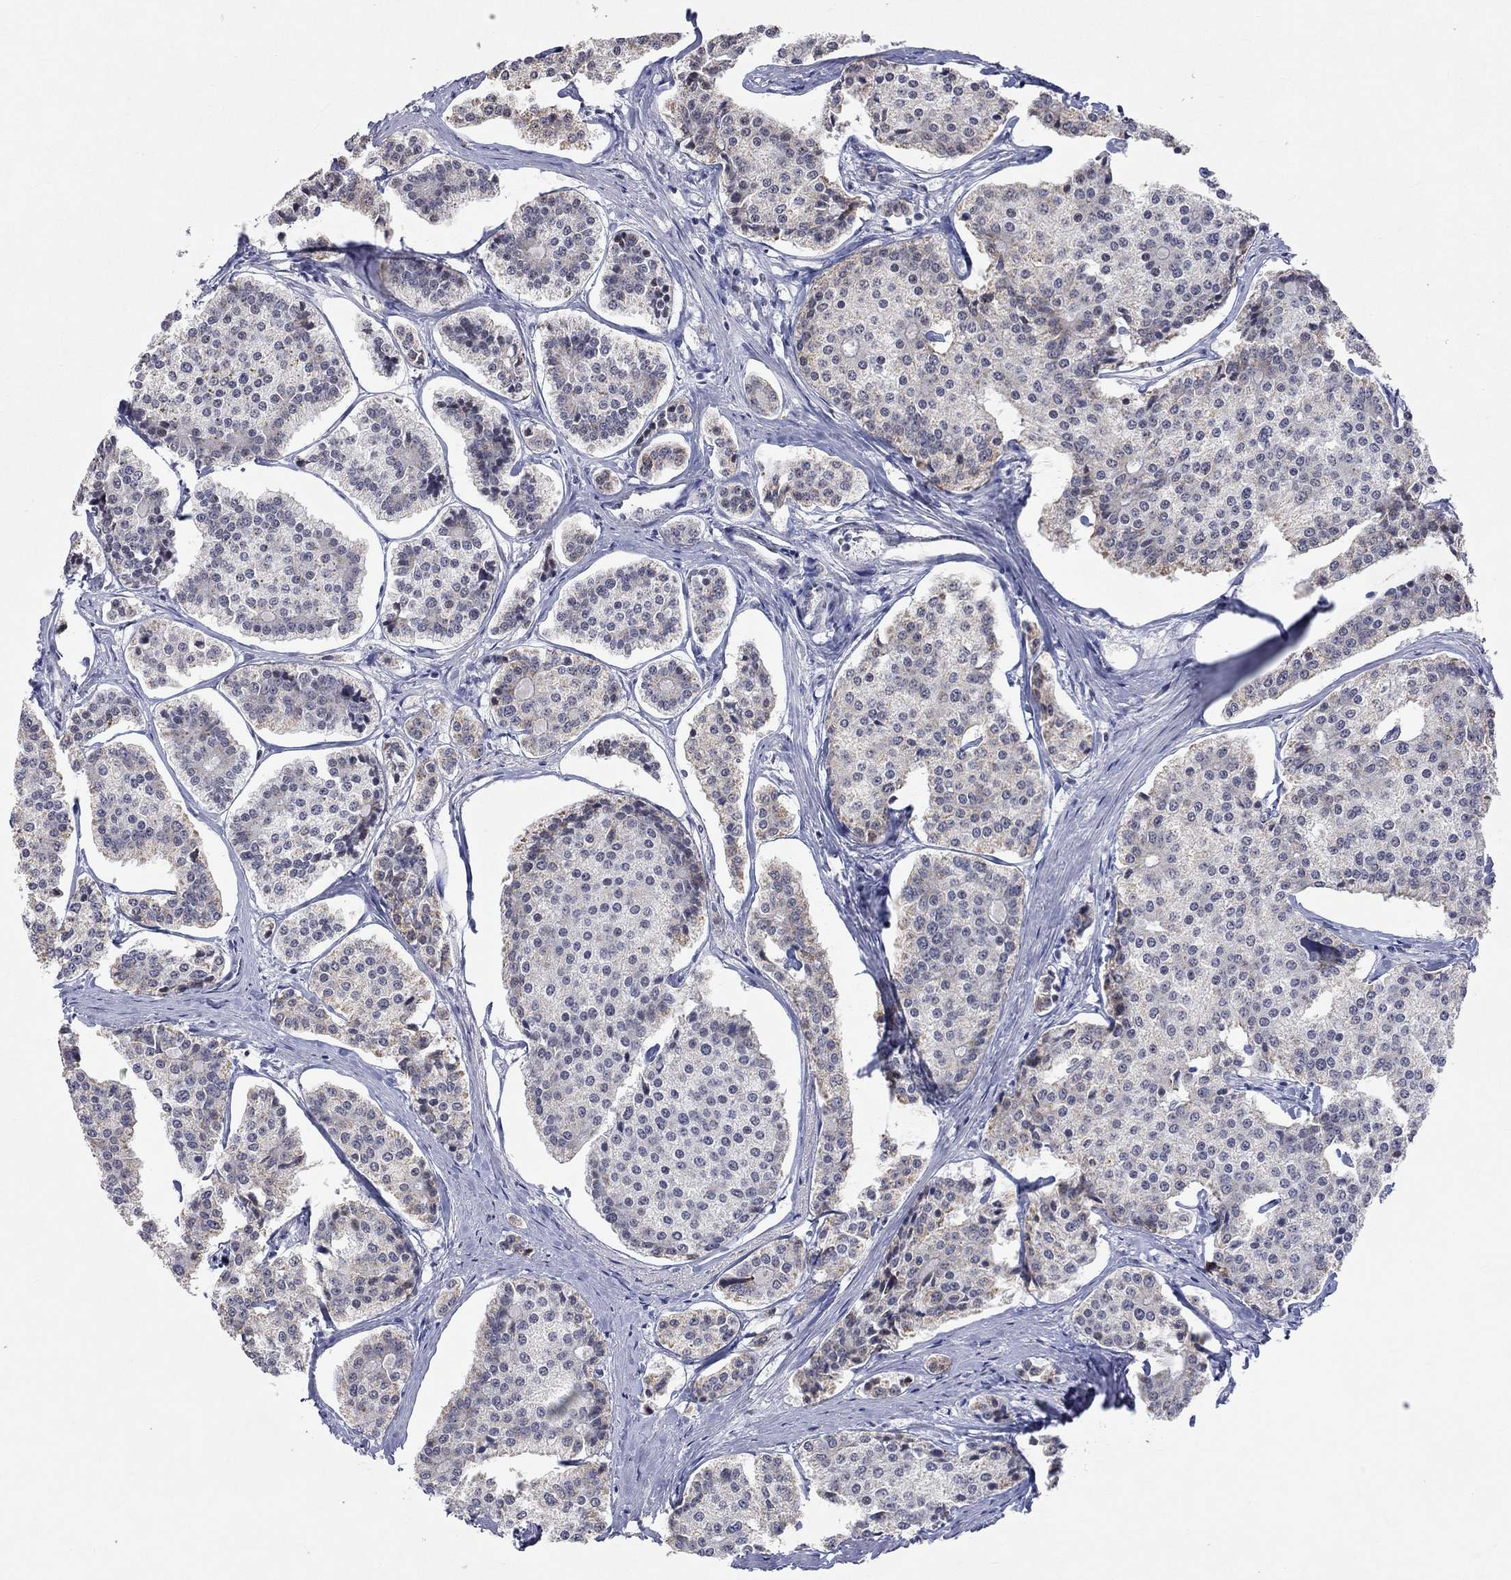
{"staining": {"intensity": "negative", "quantity": "none", "location": "none"}, "tissue": "carcinoid", "cell_type": "Tumor cells", "image_type": "cancer", "snomed": [{"axis": "morphology", "description": "Carcinoid, malignant, NOS"}, {"axis": "topography", "description": "Small intestine"}], "caption": "Micrograph shows no significant protein expression in tumor cells of carcinoid.", "gene": "TMEM143", "patient": {"sex": "female", "age": 65}}